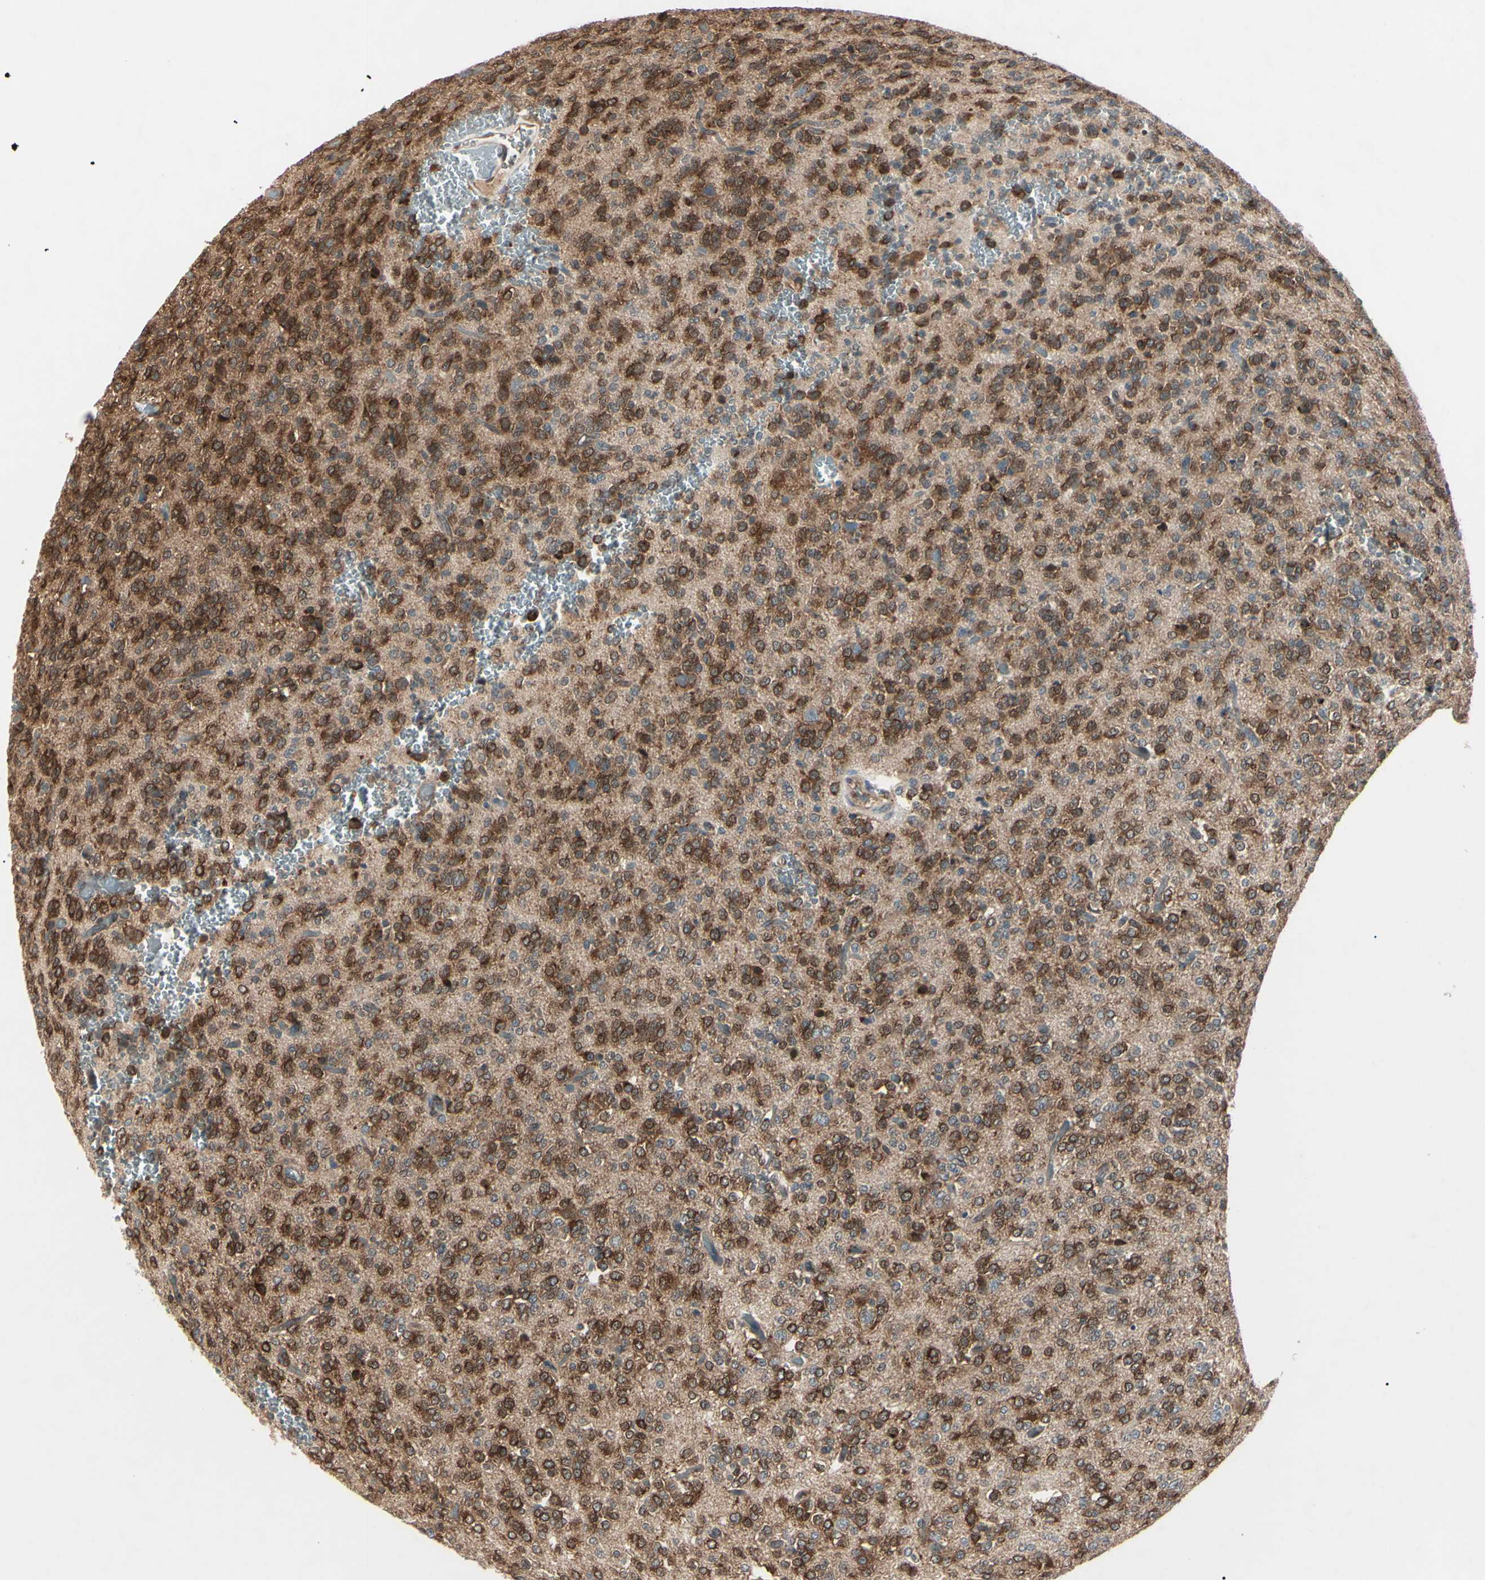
{"staining": {"intensity": "strong", "quantity": ">75%", "location": "cytoplasmic/membranous,nuclear"}, "tissue": "glioma", "cell_type": "Tumor cells", "image_type": "cancer", "snomed": [{"axis": "morphology", "description": "Glioma, malignant, Low grade"}, {"axis": "topography", "description": "Brain"}], "caption": "A high amount of strong cytoplasmic/membranous and nuclear expression is identified in approximately >75% of tumor cells in malignant low-grade glioma tissue.", "gene": "MAPRE1", "patient": {"sex": "male", "age": 38}}